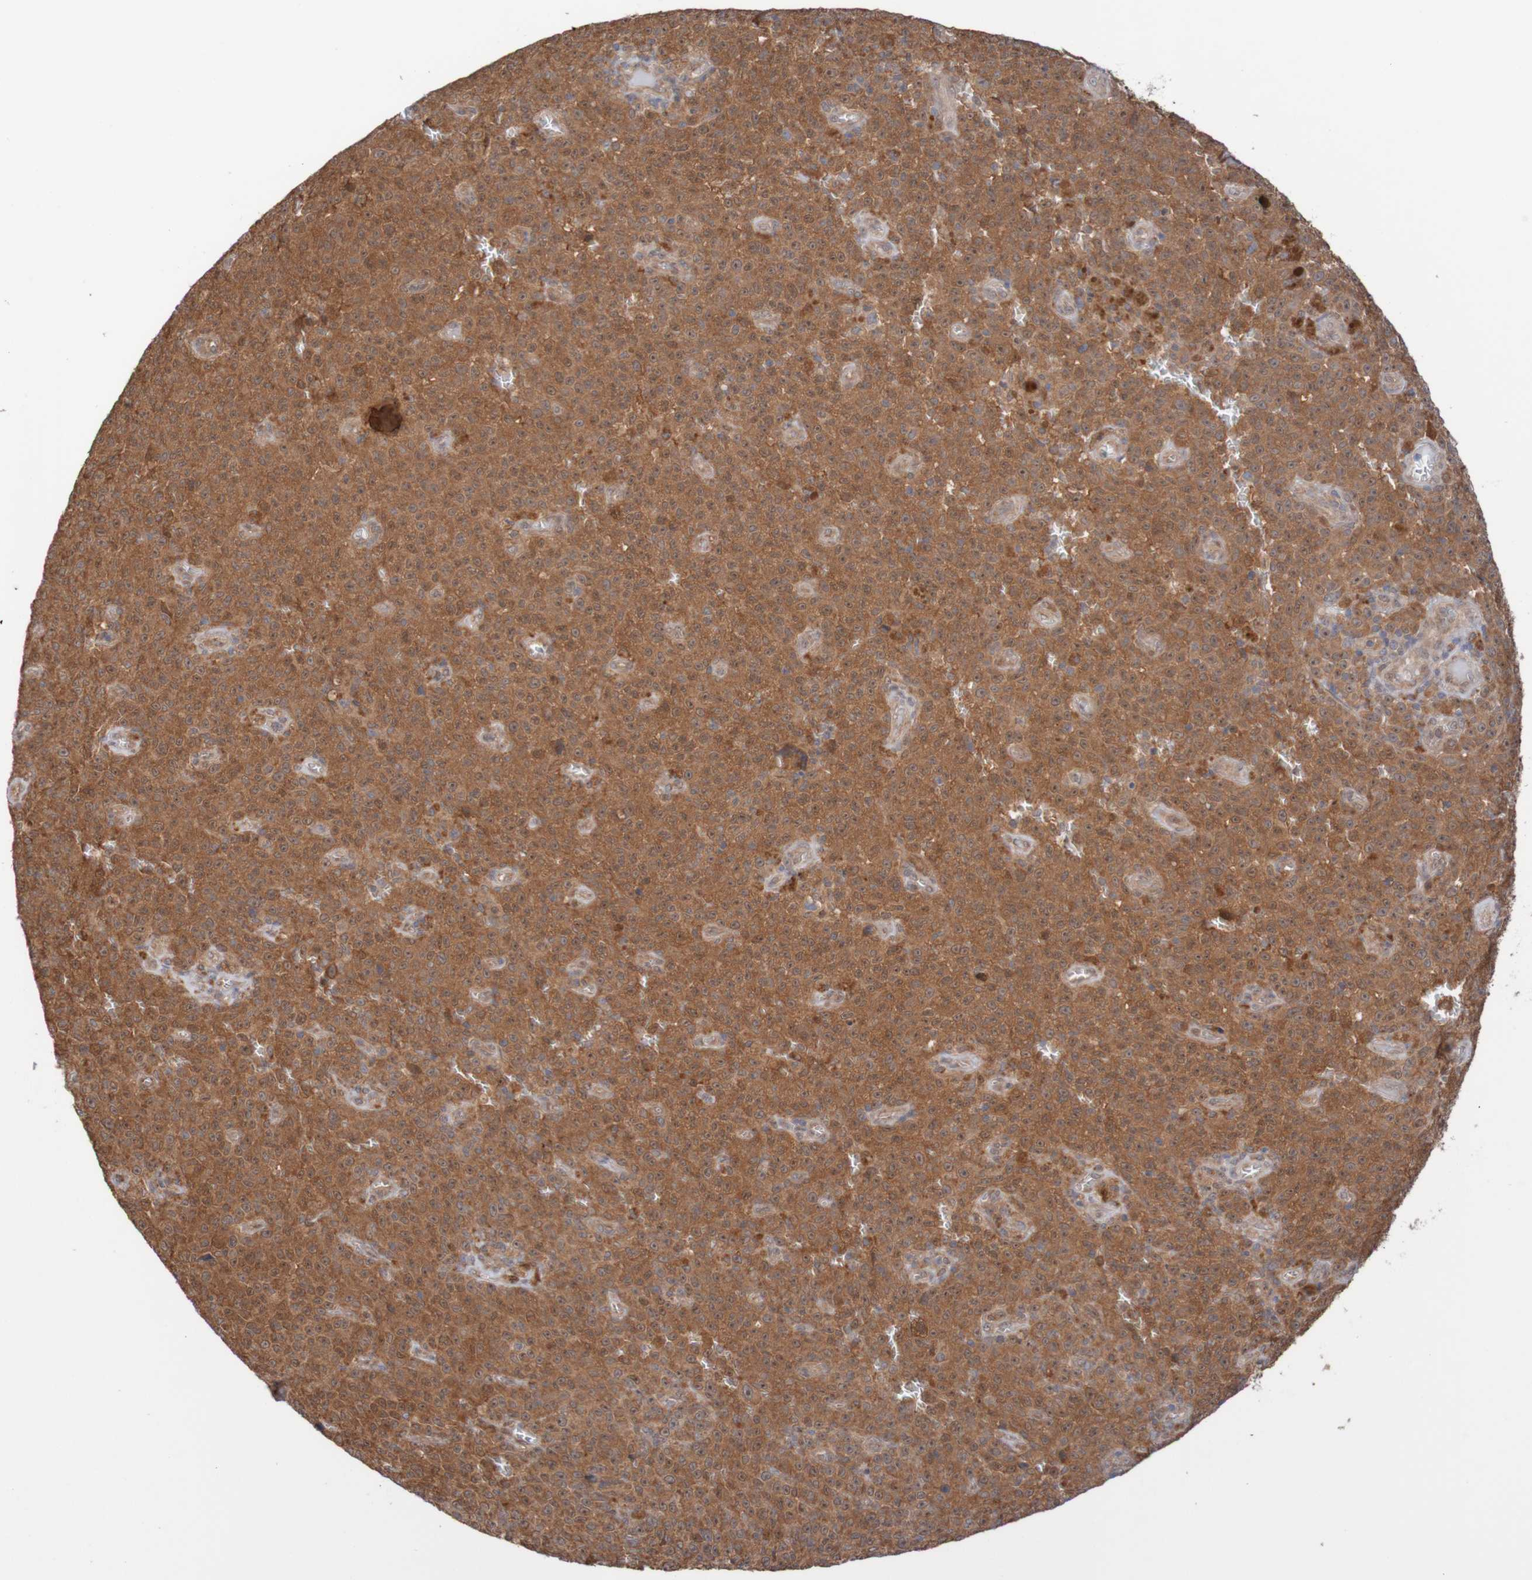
{"staining": {"intensity": "moderate", "quantity": ">75%", "location": "cytoplasmic/membranous"}, "tissue": "melanoma", "cell_type": "Tumor cells", "image_type": "cancer", "snomed": [{"axis": "morphology", "description": "Malignant melanoma, NOS"}, {"axis": "topography", "description": "Skin"}], "caption": "There is medium levels of moderate cytoplasmic/membranous positivity in tumor cells of malignant melanoma, as demonstrated by immunohistochemical staining (brown color).", "gene": "PHPT1", "patient": {"sex": "female", "age": 82}}